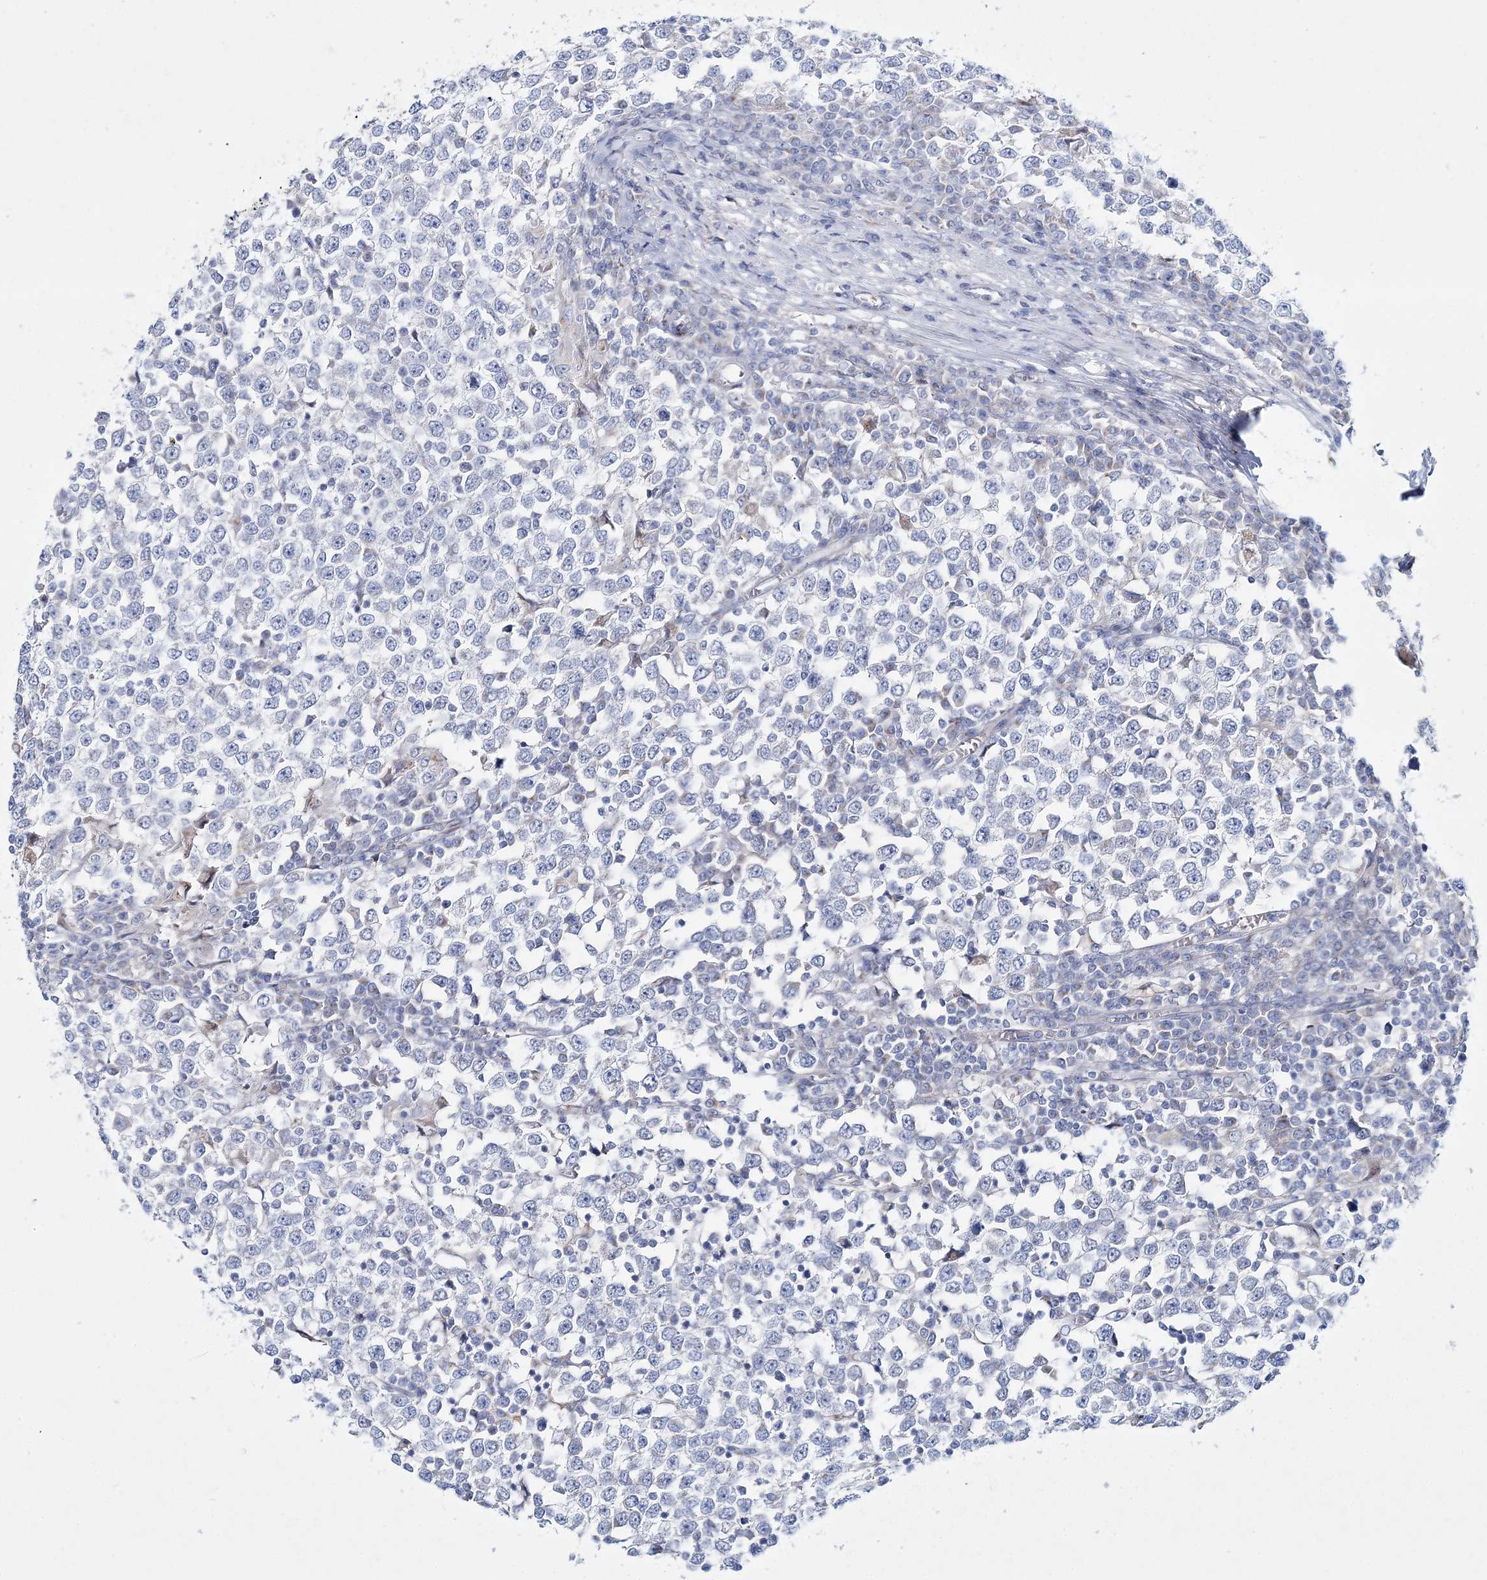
{"staining": {"intensity": "negative", "quantity": "none", "location": "none"}, "tissue": "testis cancer", "cell_type": "Tumor cells", "image_type": "cancer", "snomed": [{"axis": "morphology", "description": "Seminoma, NOS"}, {"axis": "topography", "description": "Testis"}], "caption": "Tumor cells show no significant protein positivity in testis cancer (seminoma).", "gene": "ADGRL1", "patient": {"sex": "male", "age": 65}}